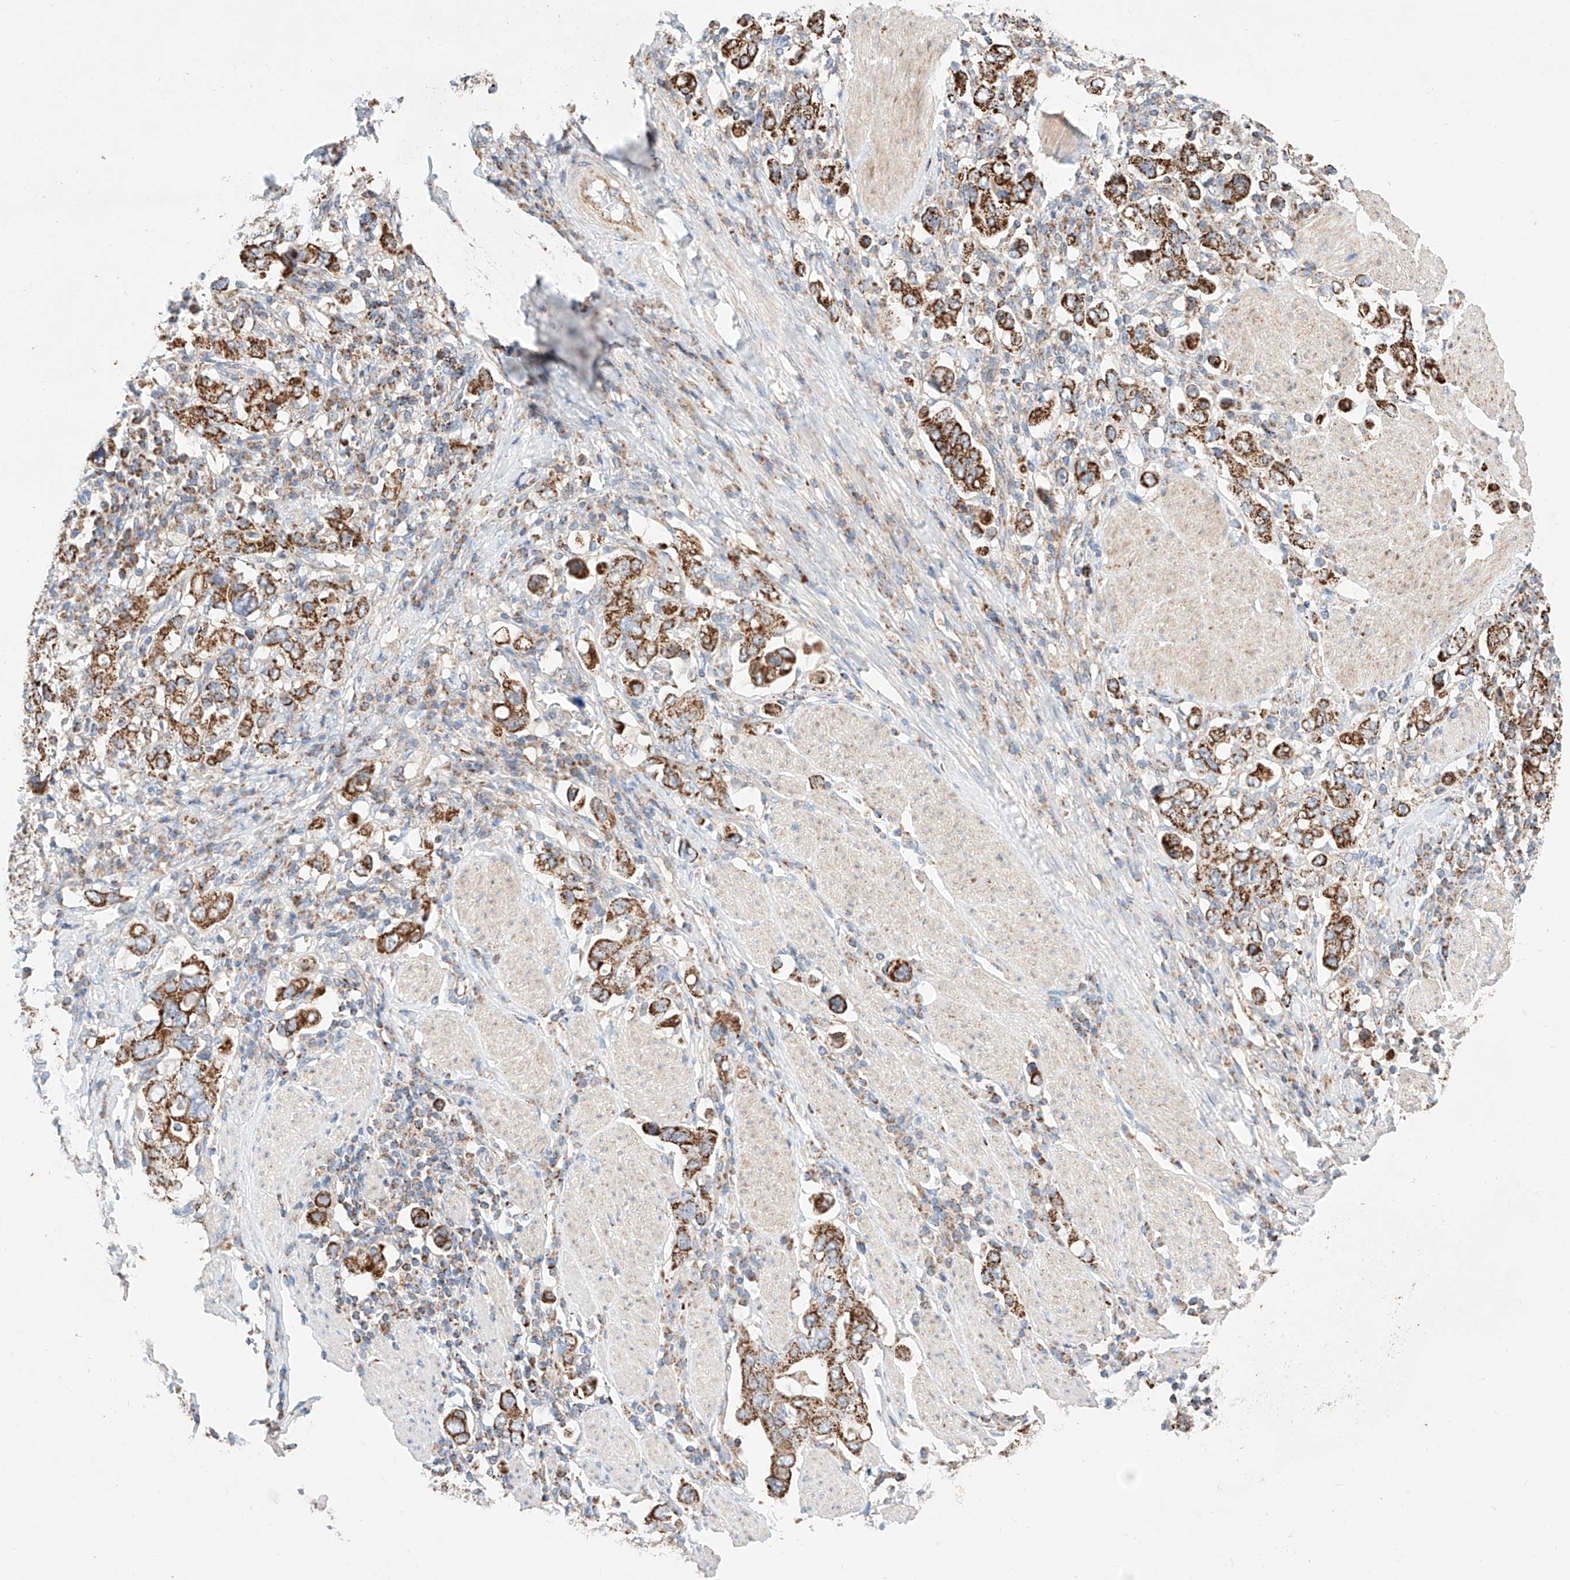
{"staining": {"intensity": "strong", "quantity": ">75%", "location": "cytoplasmic/membranous"}, "tissue": "stomach cancer", "cell_type": "Tumor cells", "image_type": "cancer", "snomed": [{"axis": "morphology", "description": "Adenocarcinoma, NOS"}, {"axis": "topography", "description": "Stomach, upper"}], "caption": "IHC image of neoplastic tissue: human adenocarcinoma (stomach) stained using immunohistochemistry exhibits high levels of strong protein expression localized specifically in the cytoplasmic/membranous of tumor cells, appearing as a cytoplasmic/membranous brown color.", "gene": "KTI12", "patient": {"sex": "male", "age": 62}}